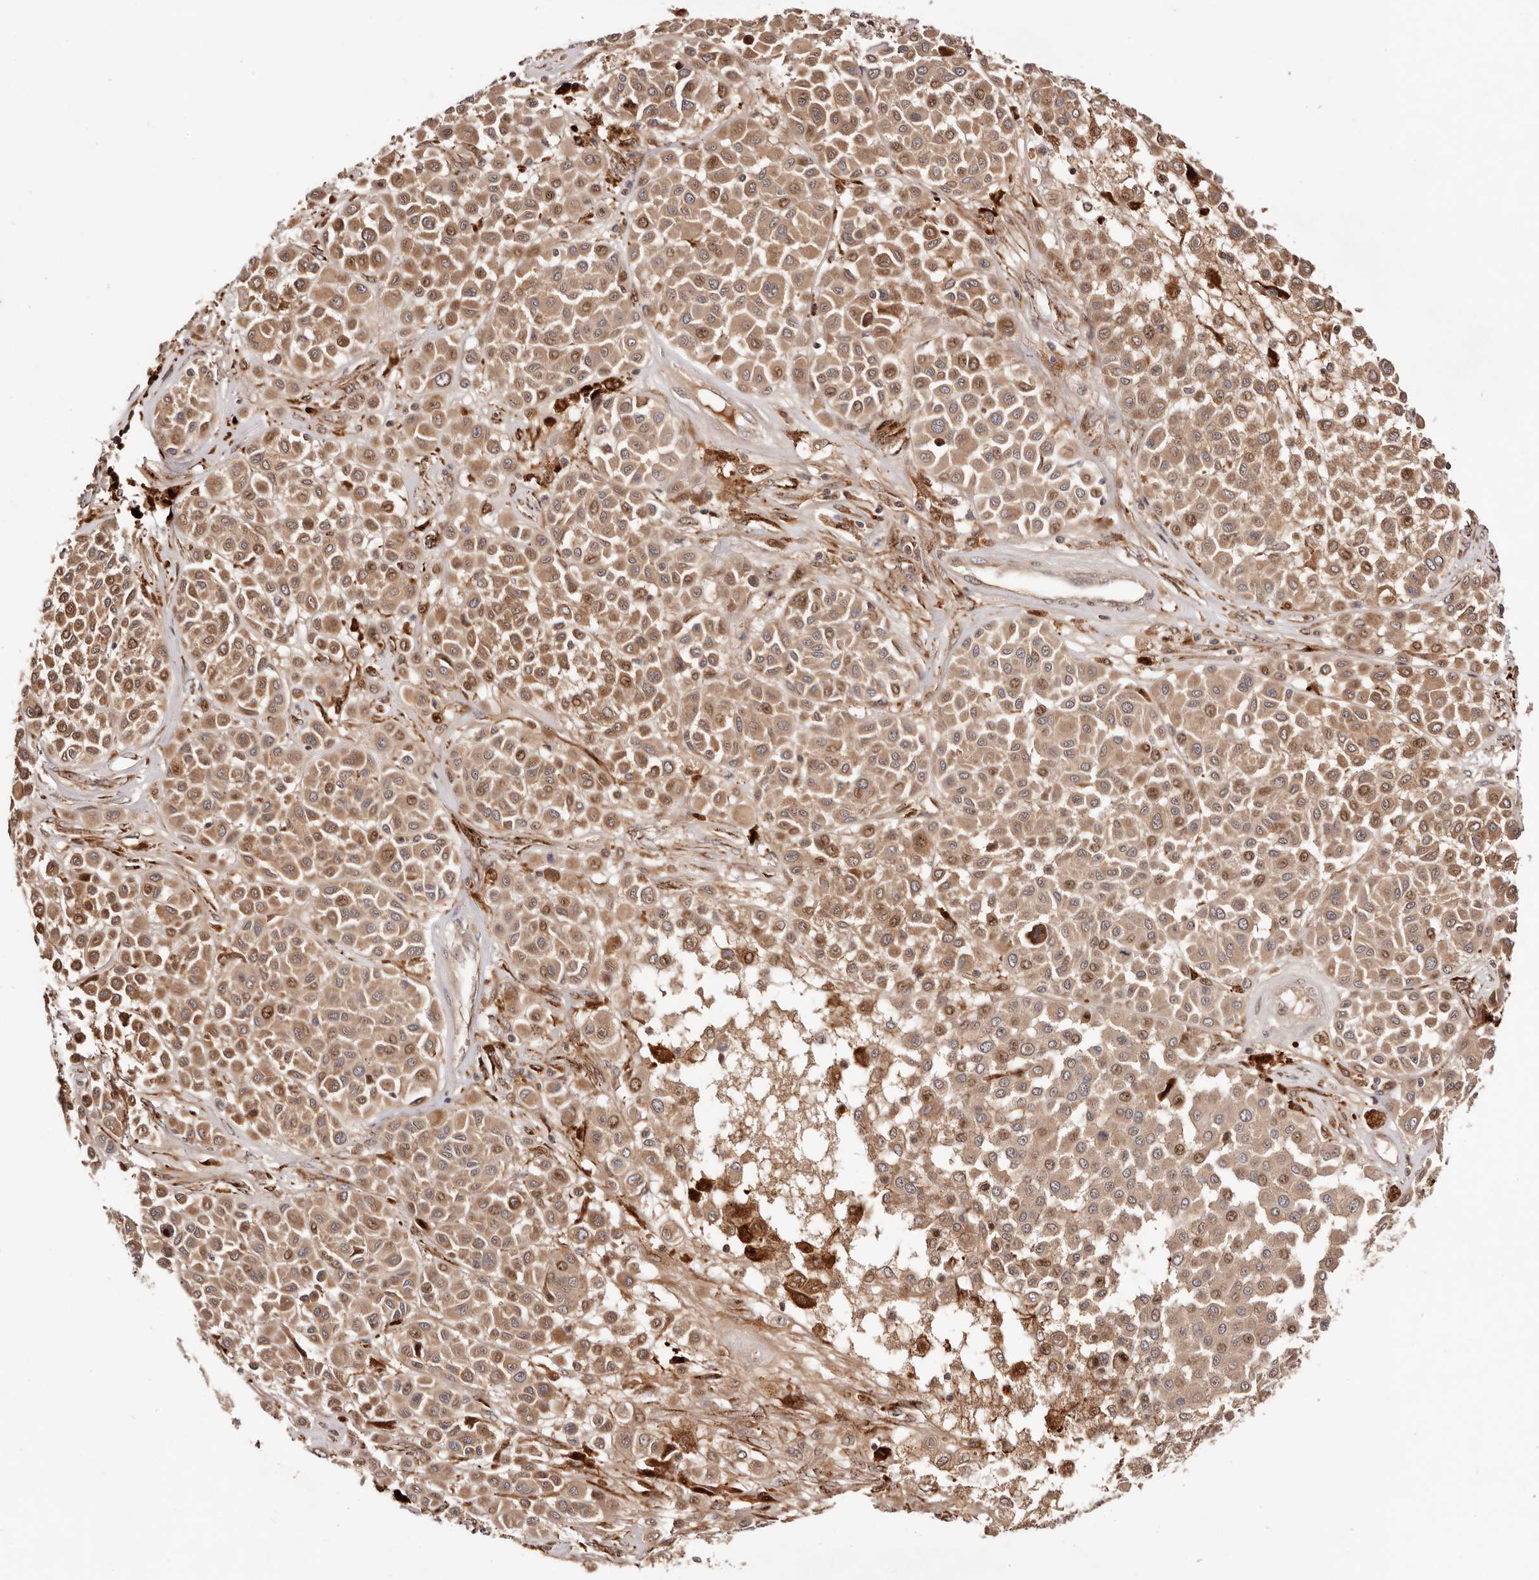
{"staining": {"intensity": "moderate", "quantity": ">75%", "location": "cytoplasmic/membranous,nuclear"}, "tissue": "melanoma", "cell_type": "Tumor cells", "image_type": "cancer", "snomed": [{"axis": "morphology", "description": "Malignant melanoma, Metastatic site"}, {"axis": "topography", "description": "Soft tissue"}], "caption": "The micrograph demonstrates a brown stain indicating the presence of a protein in the cytoplasmic/membranous and nuclear of tumor cells in melanoma.", "gene": "PTPN22", "patient": {"sex": "male", "age": 41}}